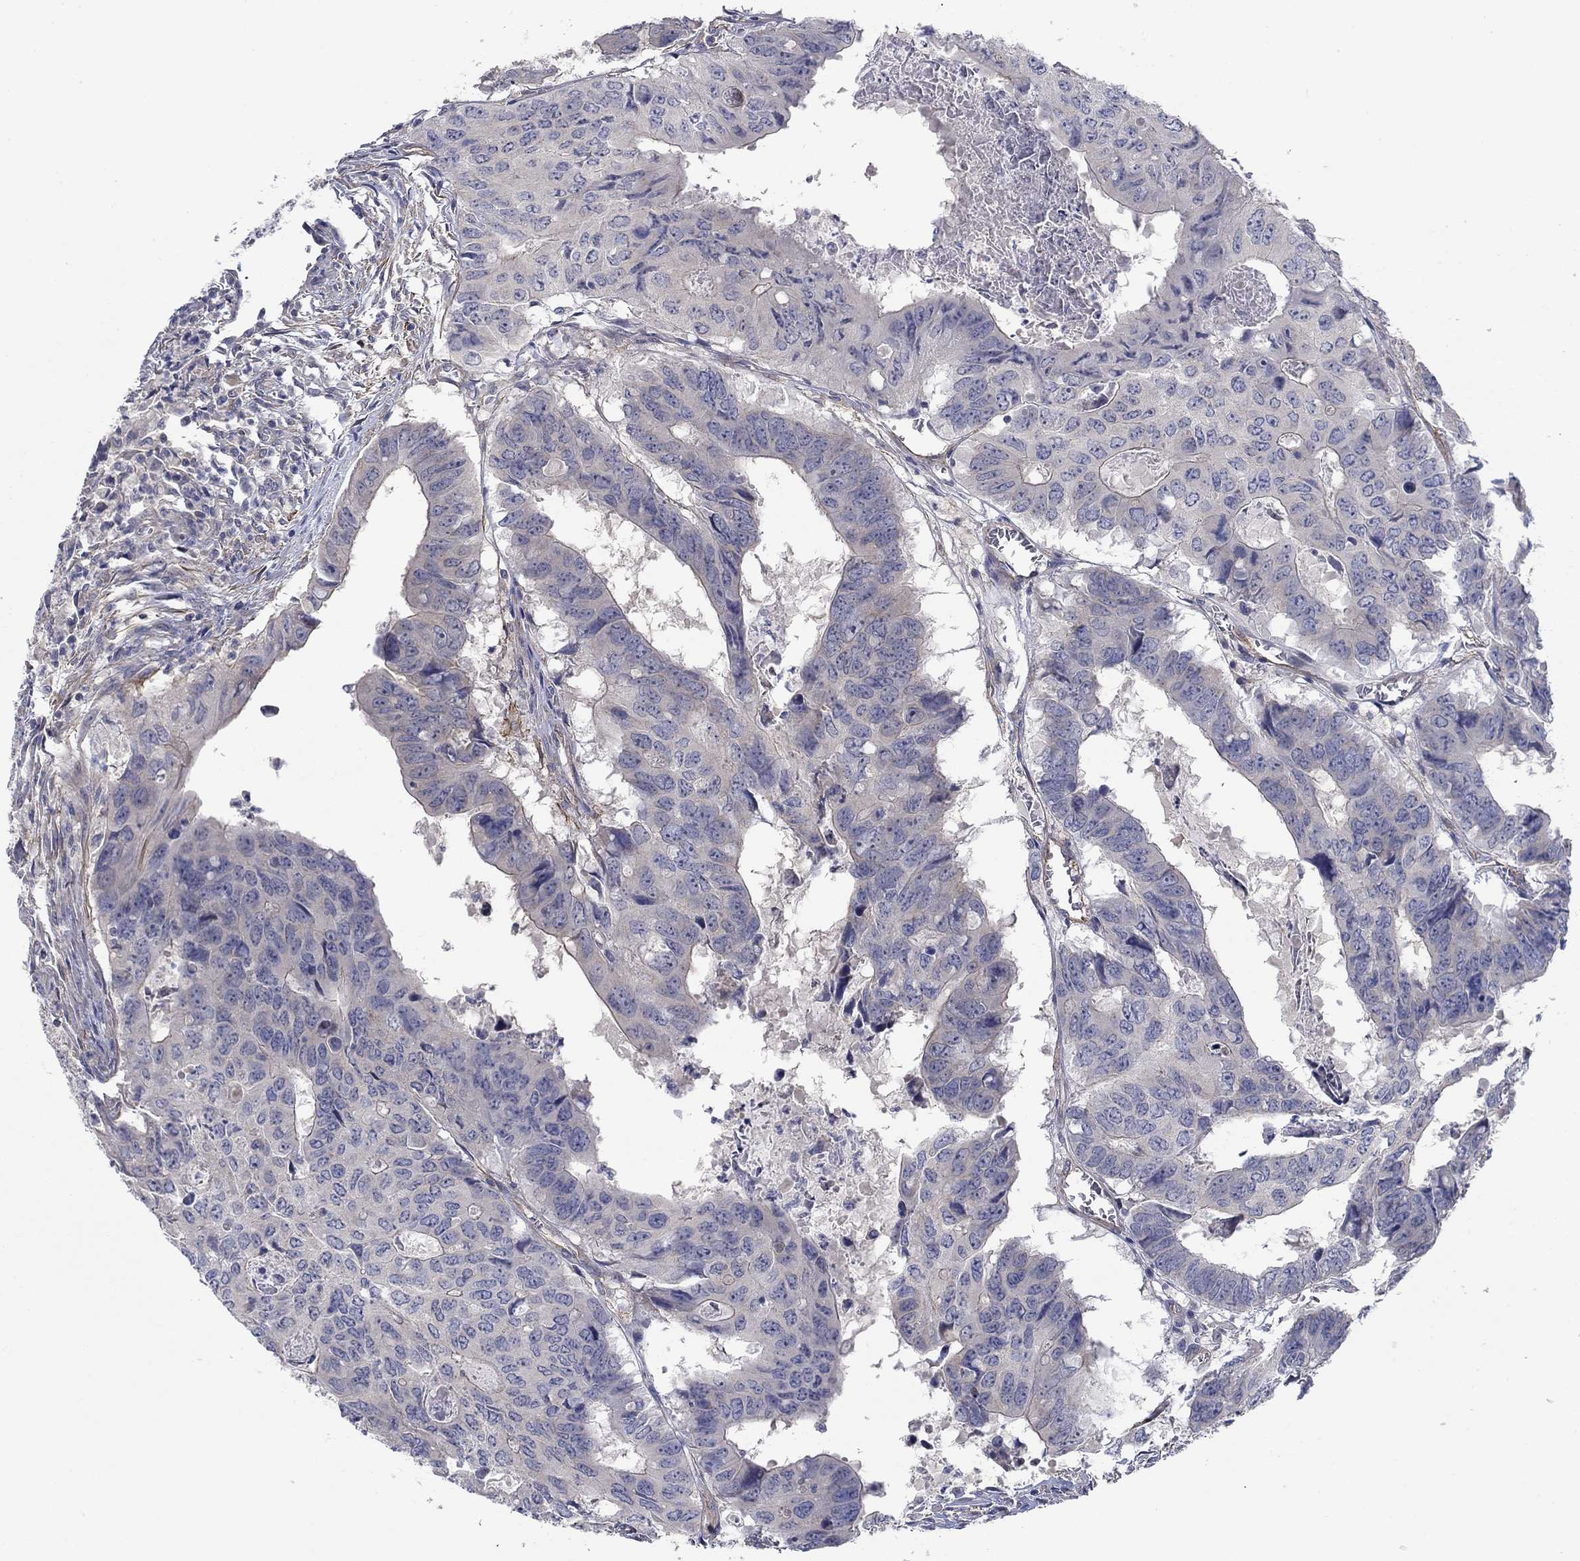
{"staining": {"intensity": "negative", "quantity": "none", "location": "none"}, "tissue": "colorectal cancer", "cell_type": "Tumor cells", "image_type": "cancer", "snomed": [{"axis": "morphology", "description": "Adenocarcinoma, NOS"}, {"axis": "topography", "description": "Colon"}], "caption": "This is an immunohistochemistry (IHC) micrograph of human colorectal cancer (adenocarcinoma). There is no positivity in tumor cells.", "gene": "GRK7", "patient": {"sex": "male", "age": 79}}